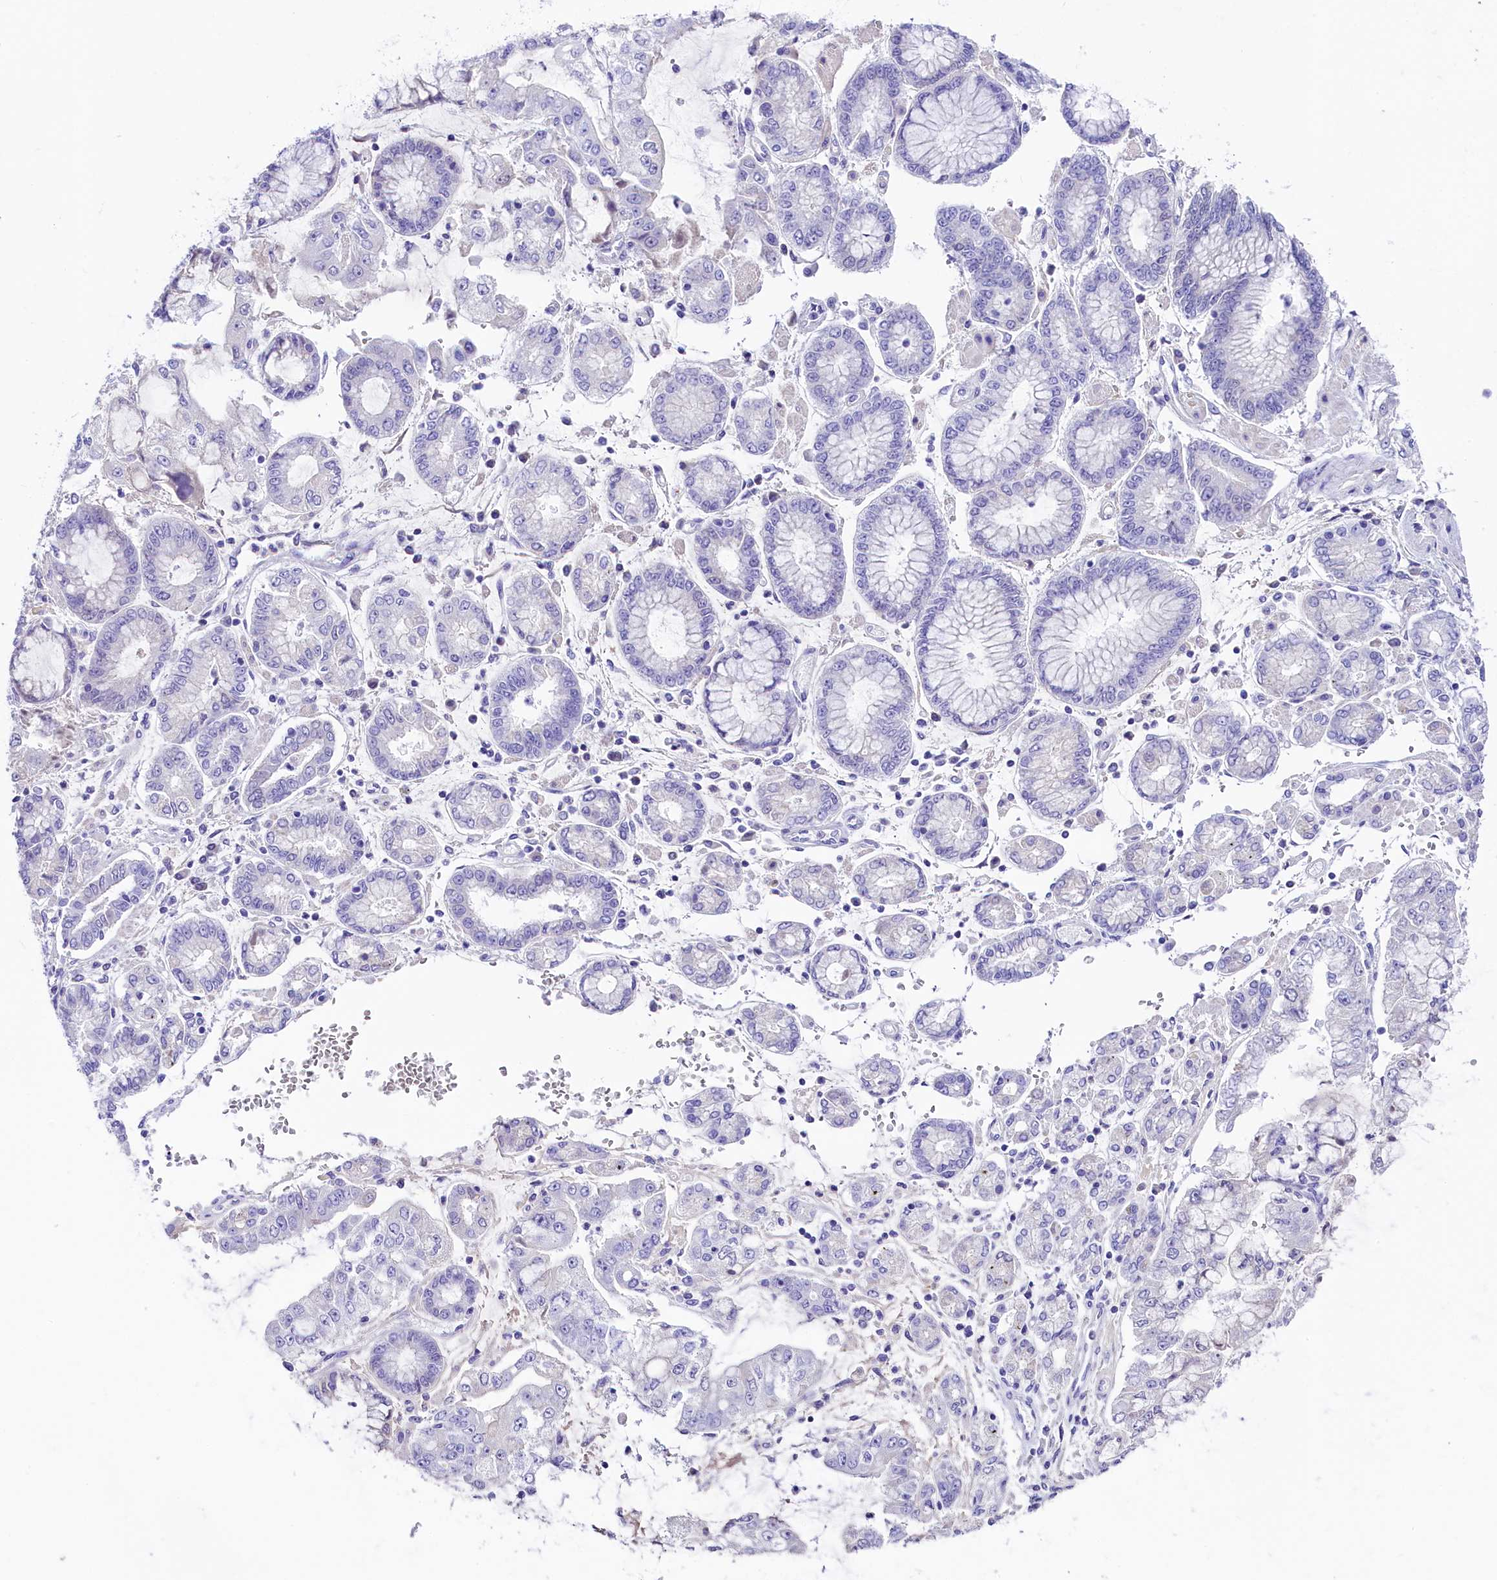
{"staining": {"intensity": "negative", "quantity": "none", "location": "none"}, "tissue": "stomach cancer", "cell_type": "Tumor cells", "image_type": "cancer", "snomed": [{"axis": "morphology", "description": "Adenocarcinoma, NOS"}, {"axis": "topography", "description": "Stomach"}], "caption": "Photomicrograph shows no protein staining in tumor cells of adenocarcinoma (stomach) tissue.", "gene": "SKIDA1", "patient": {"sex": "male", "age": 76}}